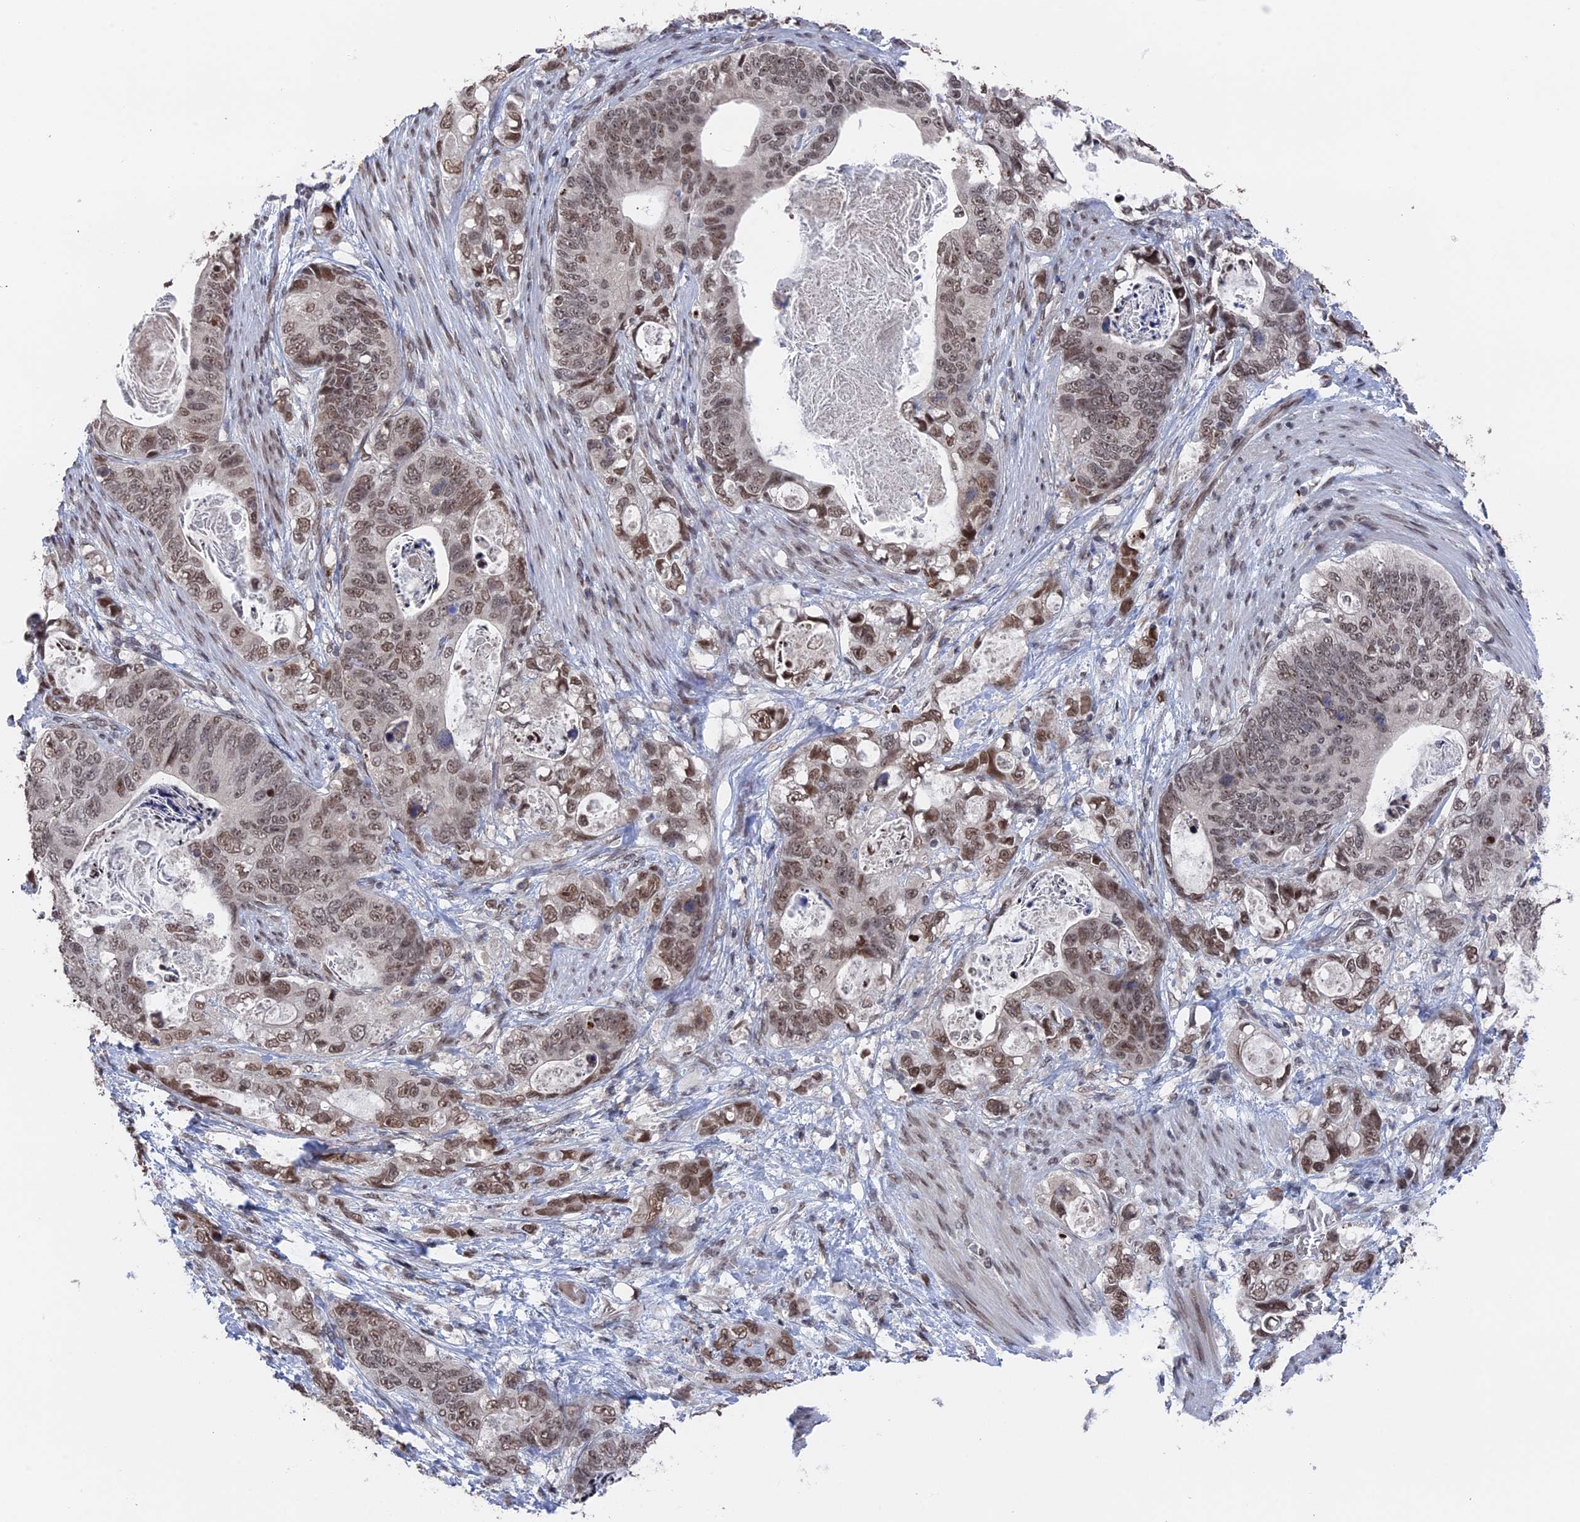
{"staining": {"intensity": "moderate", "quantity": ">75%", "location": "nuclear"}, "tissue": "stomach cancer", "cell_type": "Tumor cells", "image_type": "cancer", "snomed": [{"axis": "morphology", "description": "Normal tissue, NOS"}, {"axis": "morphology", "description": "Adenocarcinoma, NOS"}, {"axis": "topography", "description": "Stomach"}], "caption": "Moderate nuclear protein positivity is identified in approximately >75% of tumor cells in adenocarcinoma (stomach).", "gene": "NR2C2AP", "patient": {"sex": "female", "age": 89}}